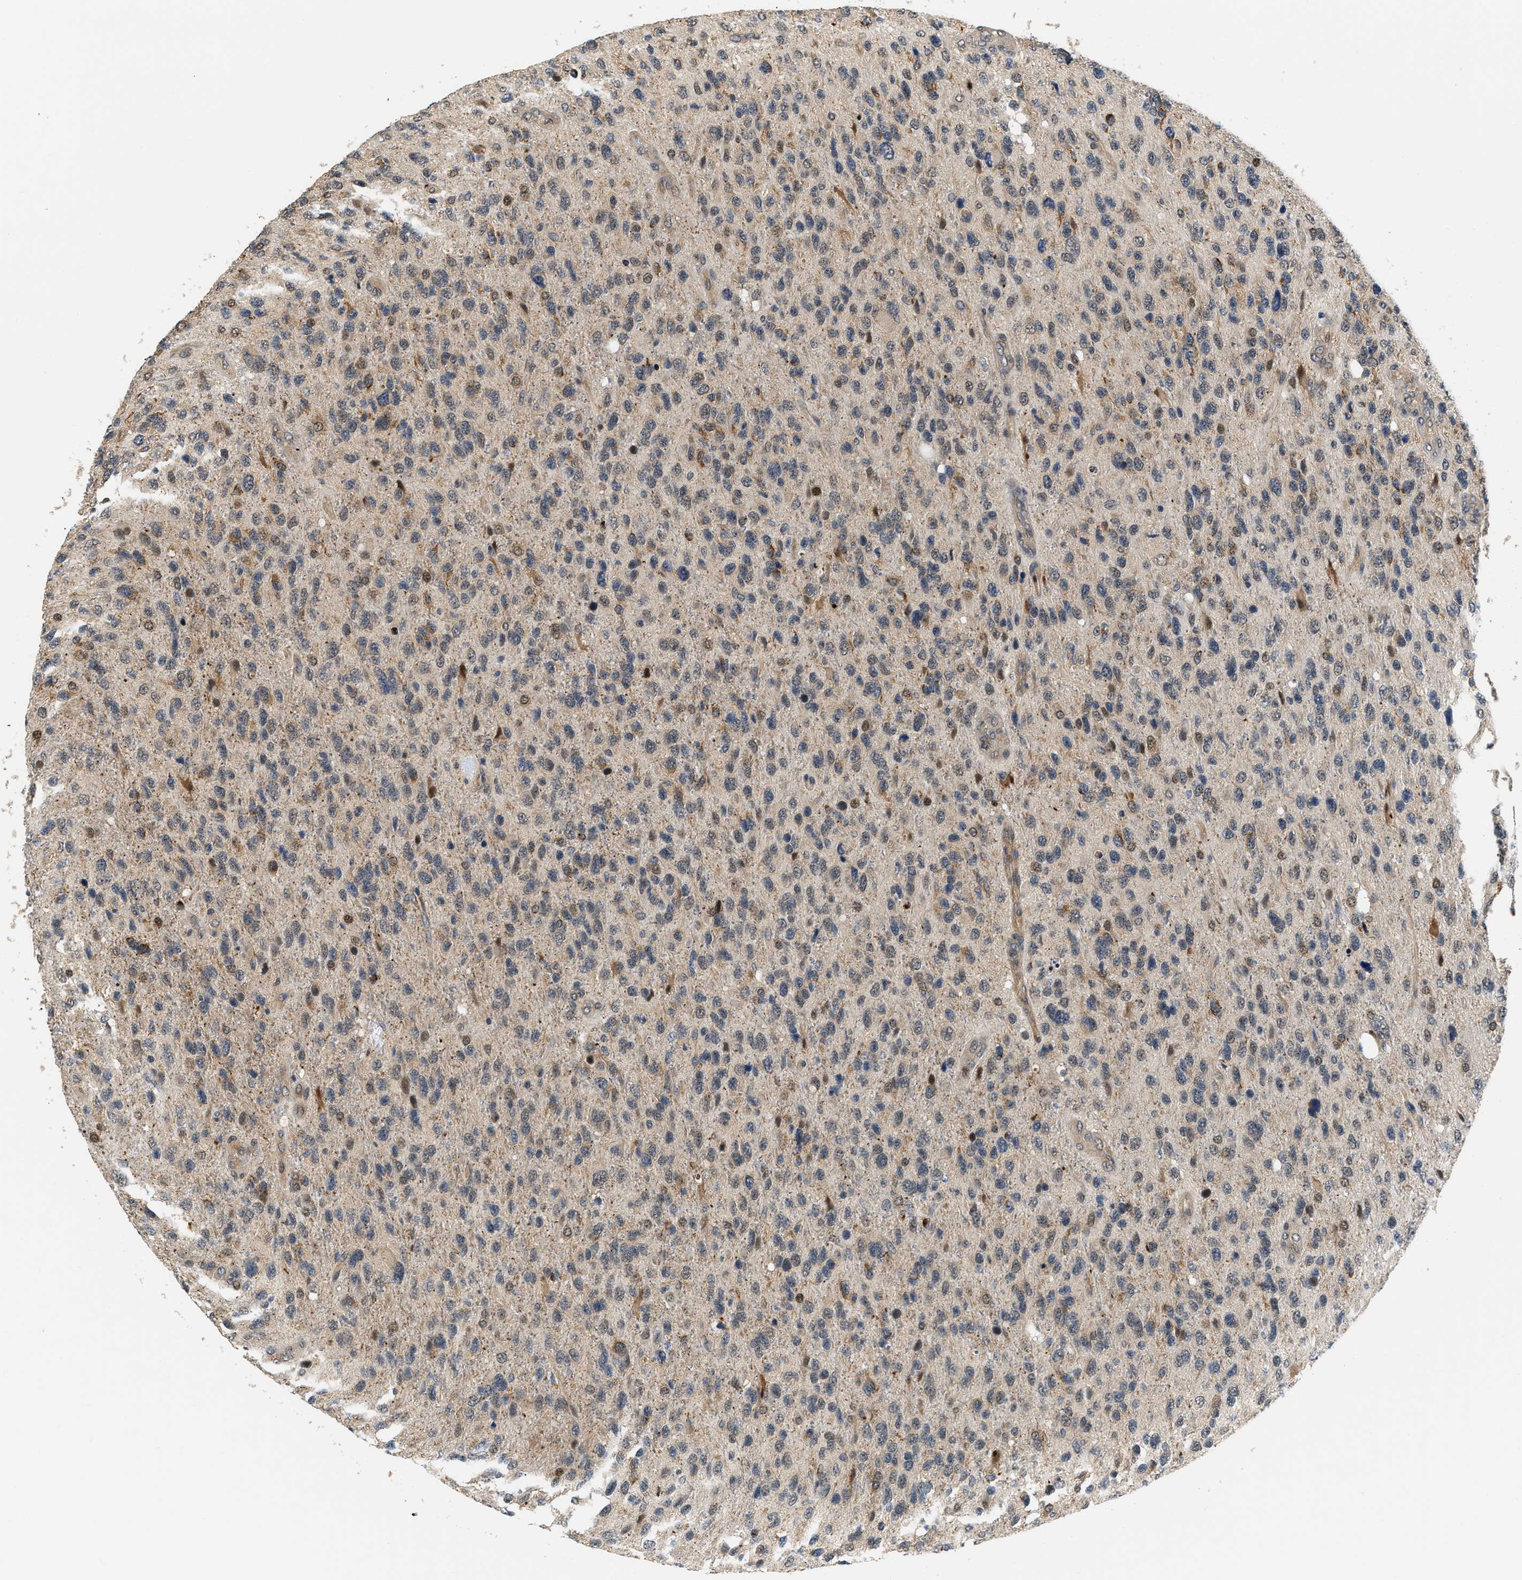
{"staining": {"intensity": "moderate", "quantity": "<25%", "location": "nuclear"}, "tissue": "glioma", "cell_type": "Tumor cells", "image_type": "cancer", "snomed": [{"axis": "morphology", "description": "Glioma, malignant, High grade"}, {"axis": "topography", "description": "Brain"}], "caption": "Human malignant high-grade glioma stained for a protein (brown) reveals moderate nuclear positive positivity in about <25% of tumor cells.", "gene": "LARP6", "patient": {"sex": "female", "age": 58}}